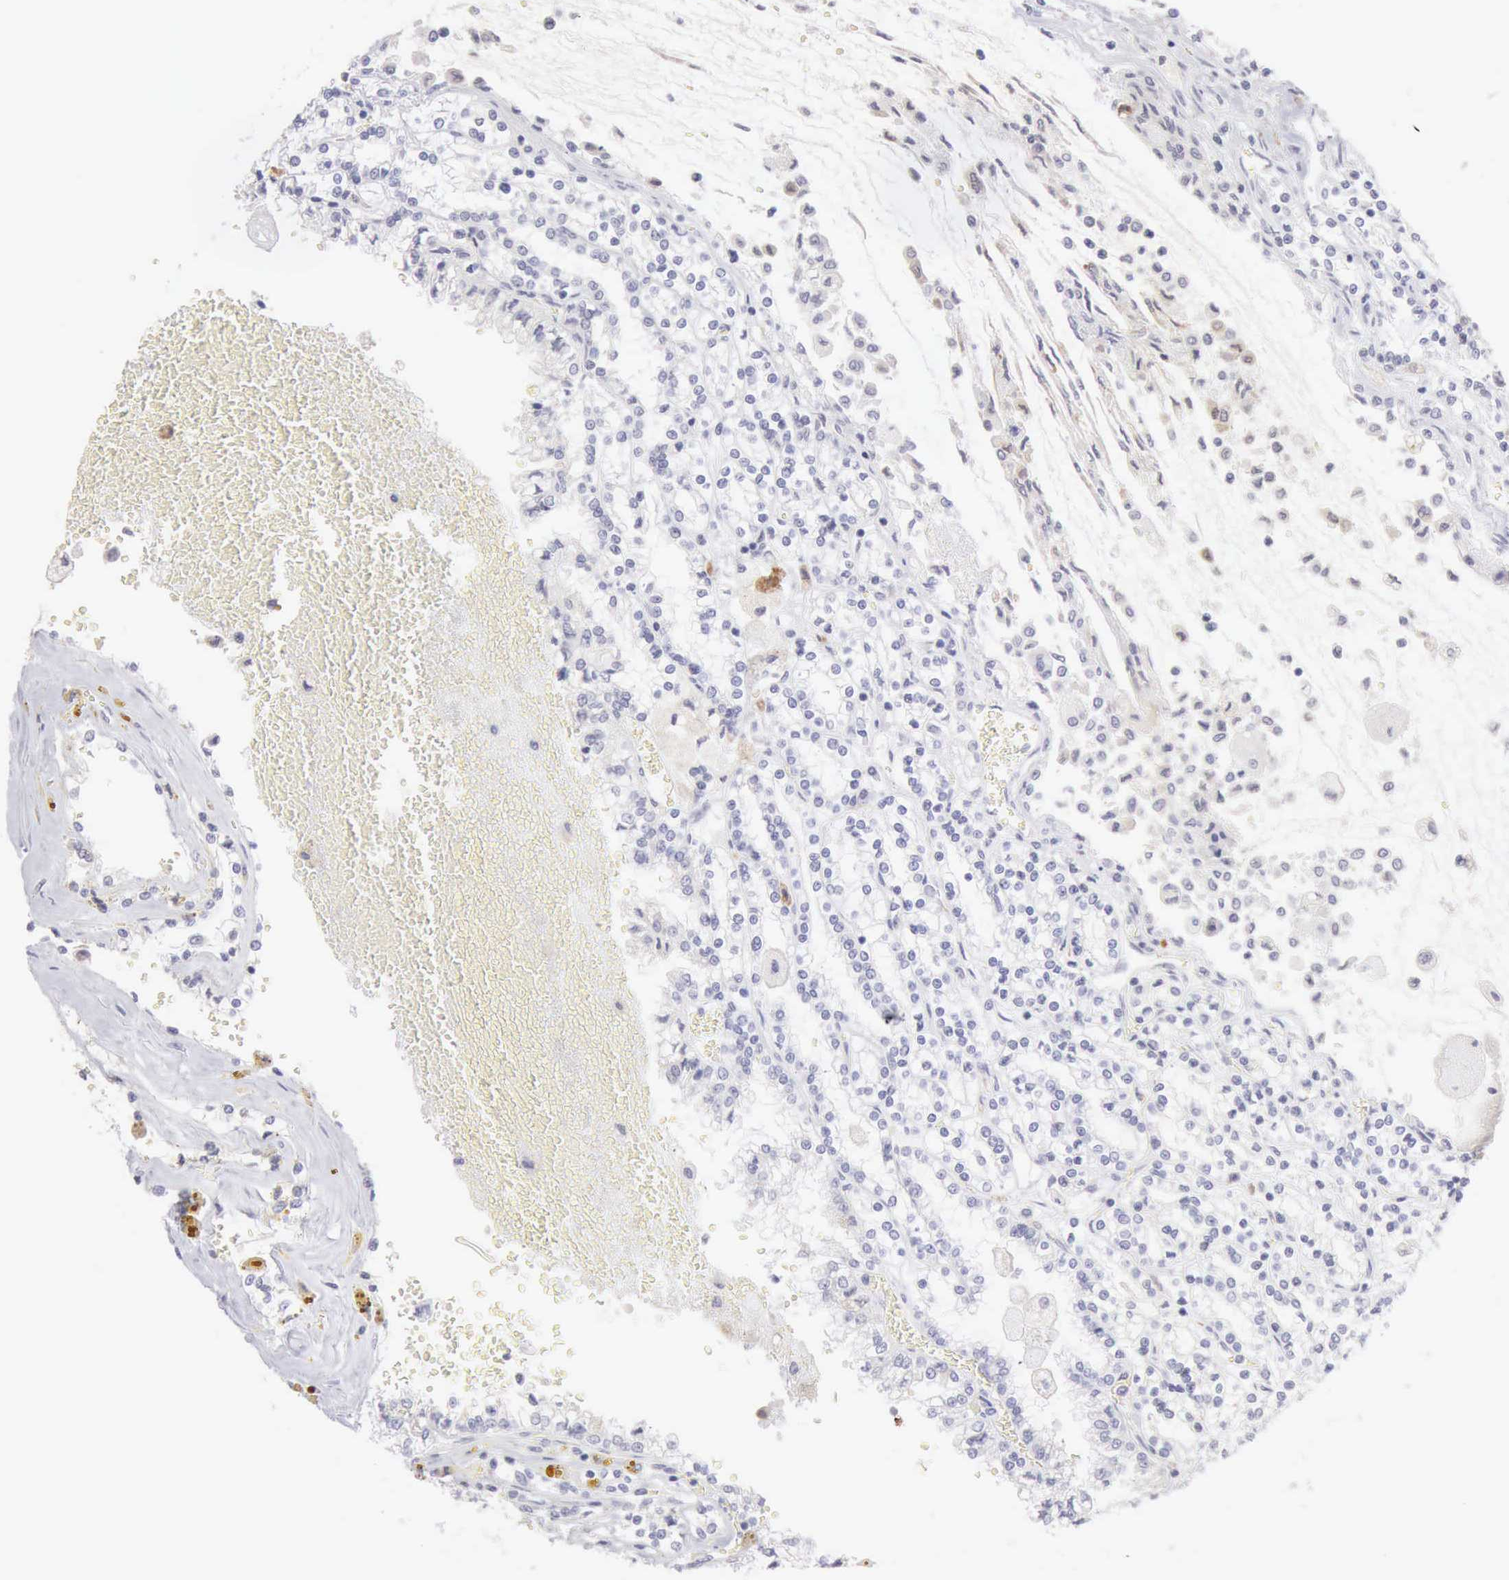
{"staining": {"intensity": "negative", "quantity": "none", "location": "none"}, "tissue": "renal cancer", "cell_type": "Tumor cells", "image_type": "cancer", "snomed": [{"axis": "morphology", "description": "Adenocarcinoma, NOS"}, {"axis": "topography", "description": "Kidney"}], "caption": "Tumor cells are negative for brown protein staining in renal cancer (adenocarcinoma).", "gene": "RNASE1", "patient": {"sex": "female", "age": 56}}